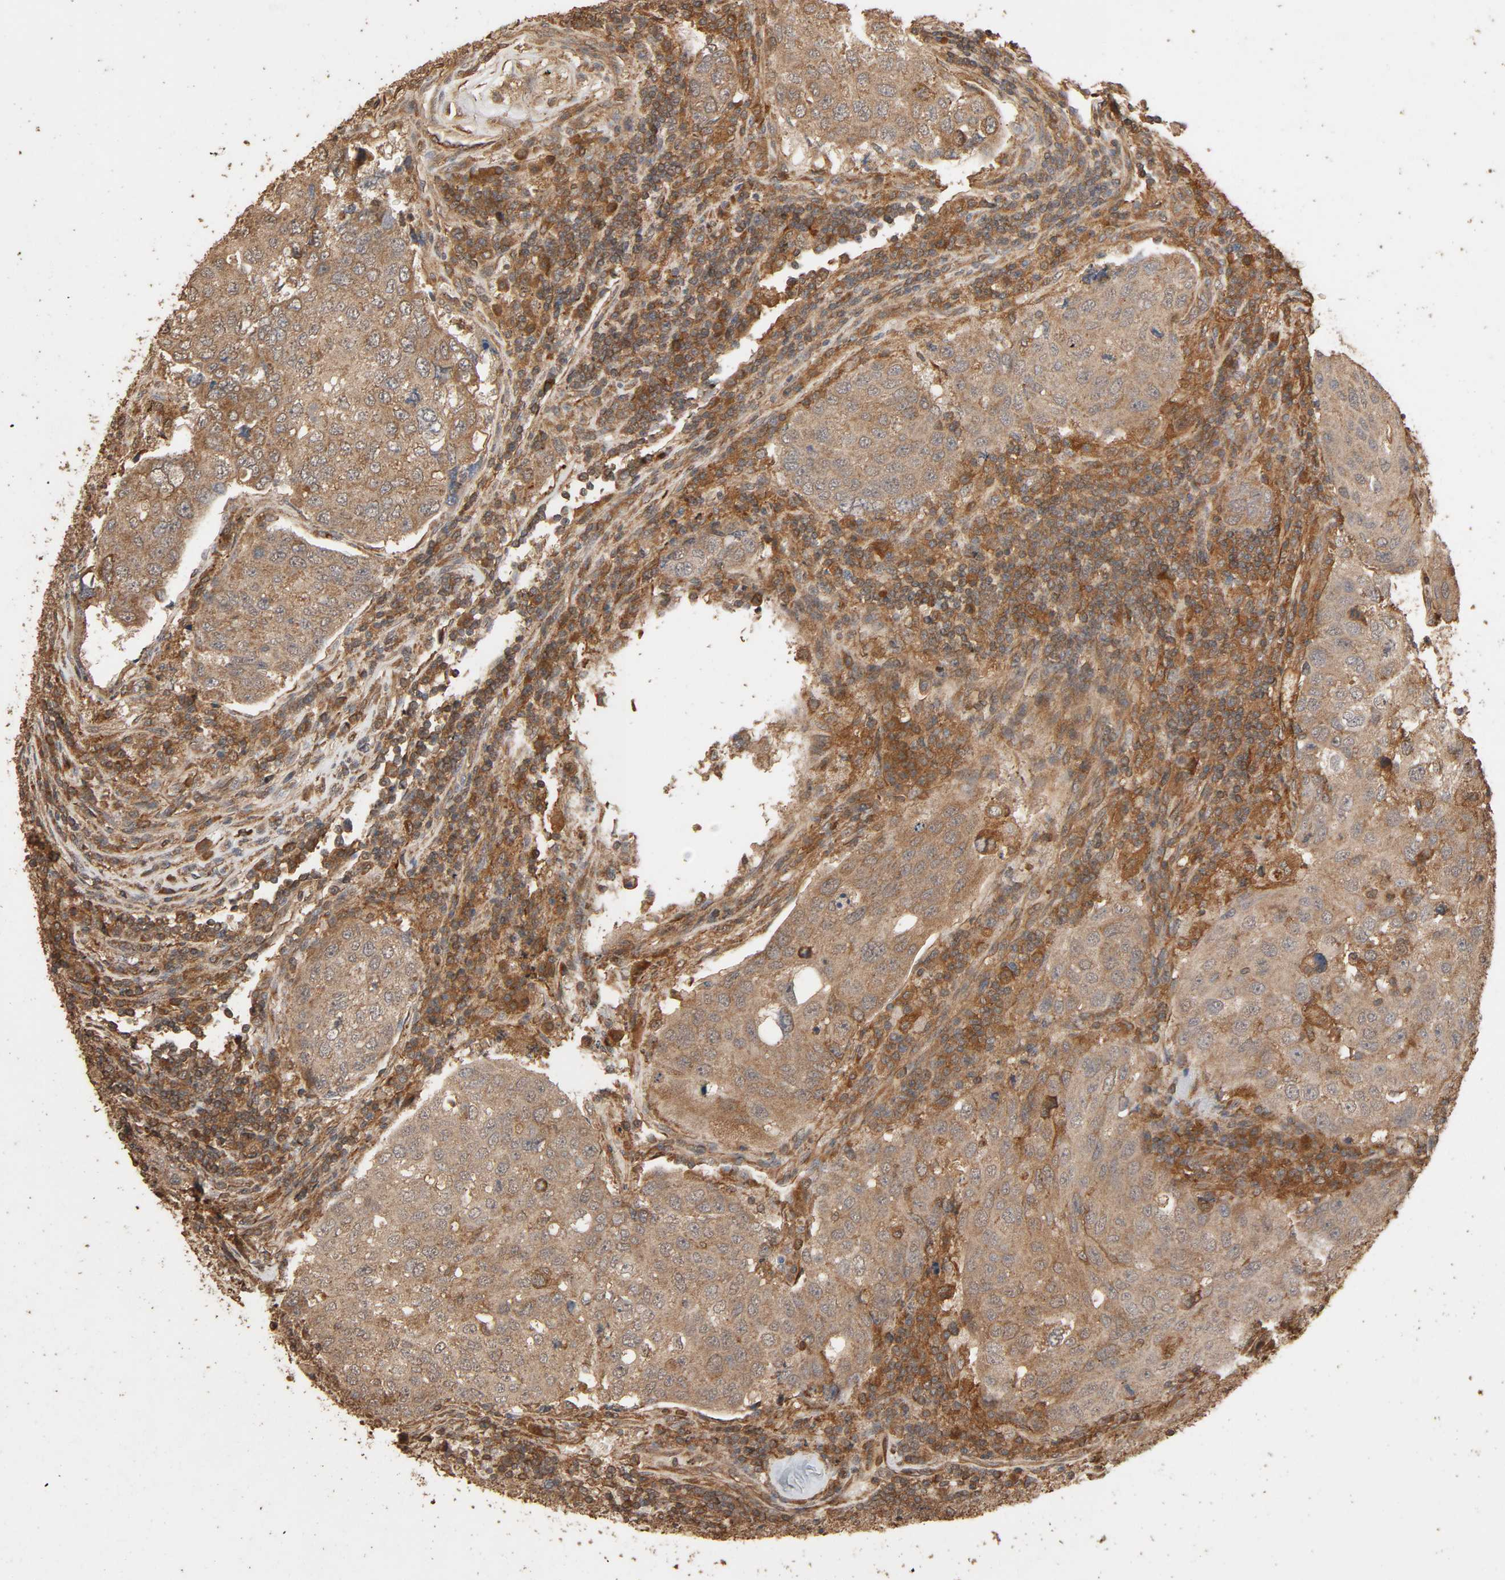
{"staining": {"intensity": "moderate", "quantity": ">75%", "location": "cytoplasmic/membranous"}, "tissue": "urothelial cancer", "cell_type": "Tumor cells", "image_type": "cancer", "snomed": [{"axis": "morphology", "description": "Urothelial carcinoma, High grade"}, {"axis": "topography", "description": "Lymph node"}, {"axis": "topography", "description": "Urinary bladder"}], "caption": "Brown immunohistochemical staining in human urothelial cancer exhibits moderate cytoplasmic/membranous expression in about >75% of tumor cells.", "gene": "RPS6KA6", "patient": {"sex": "male", "age": 51}}